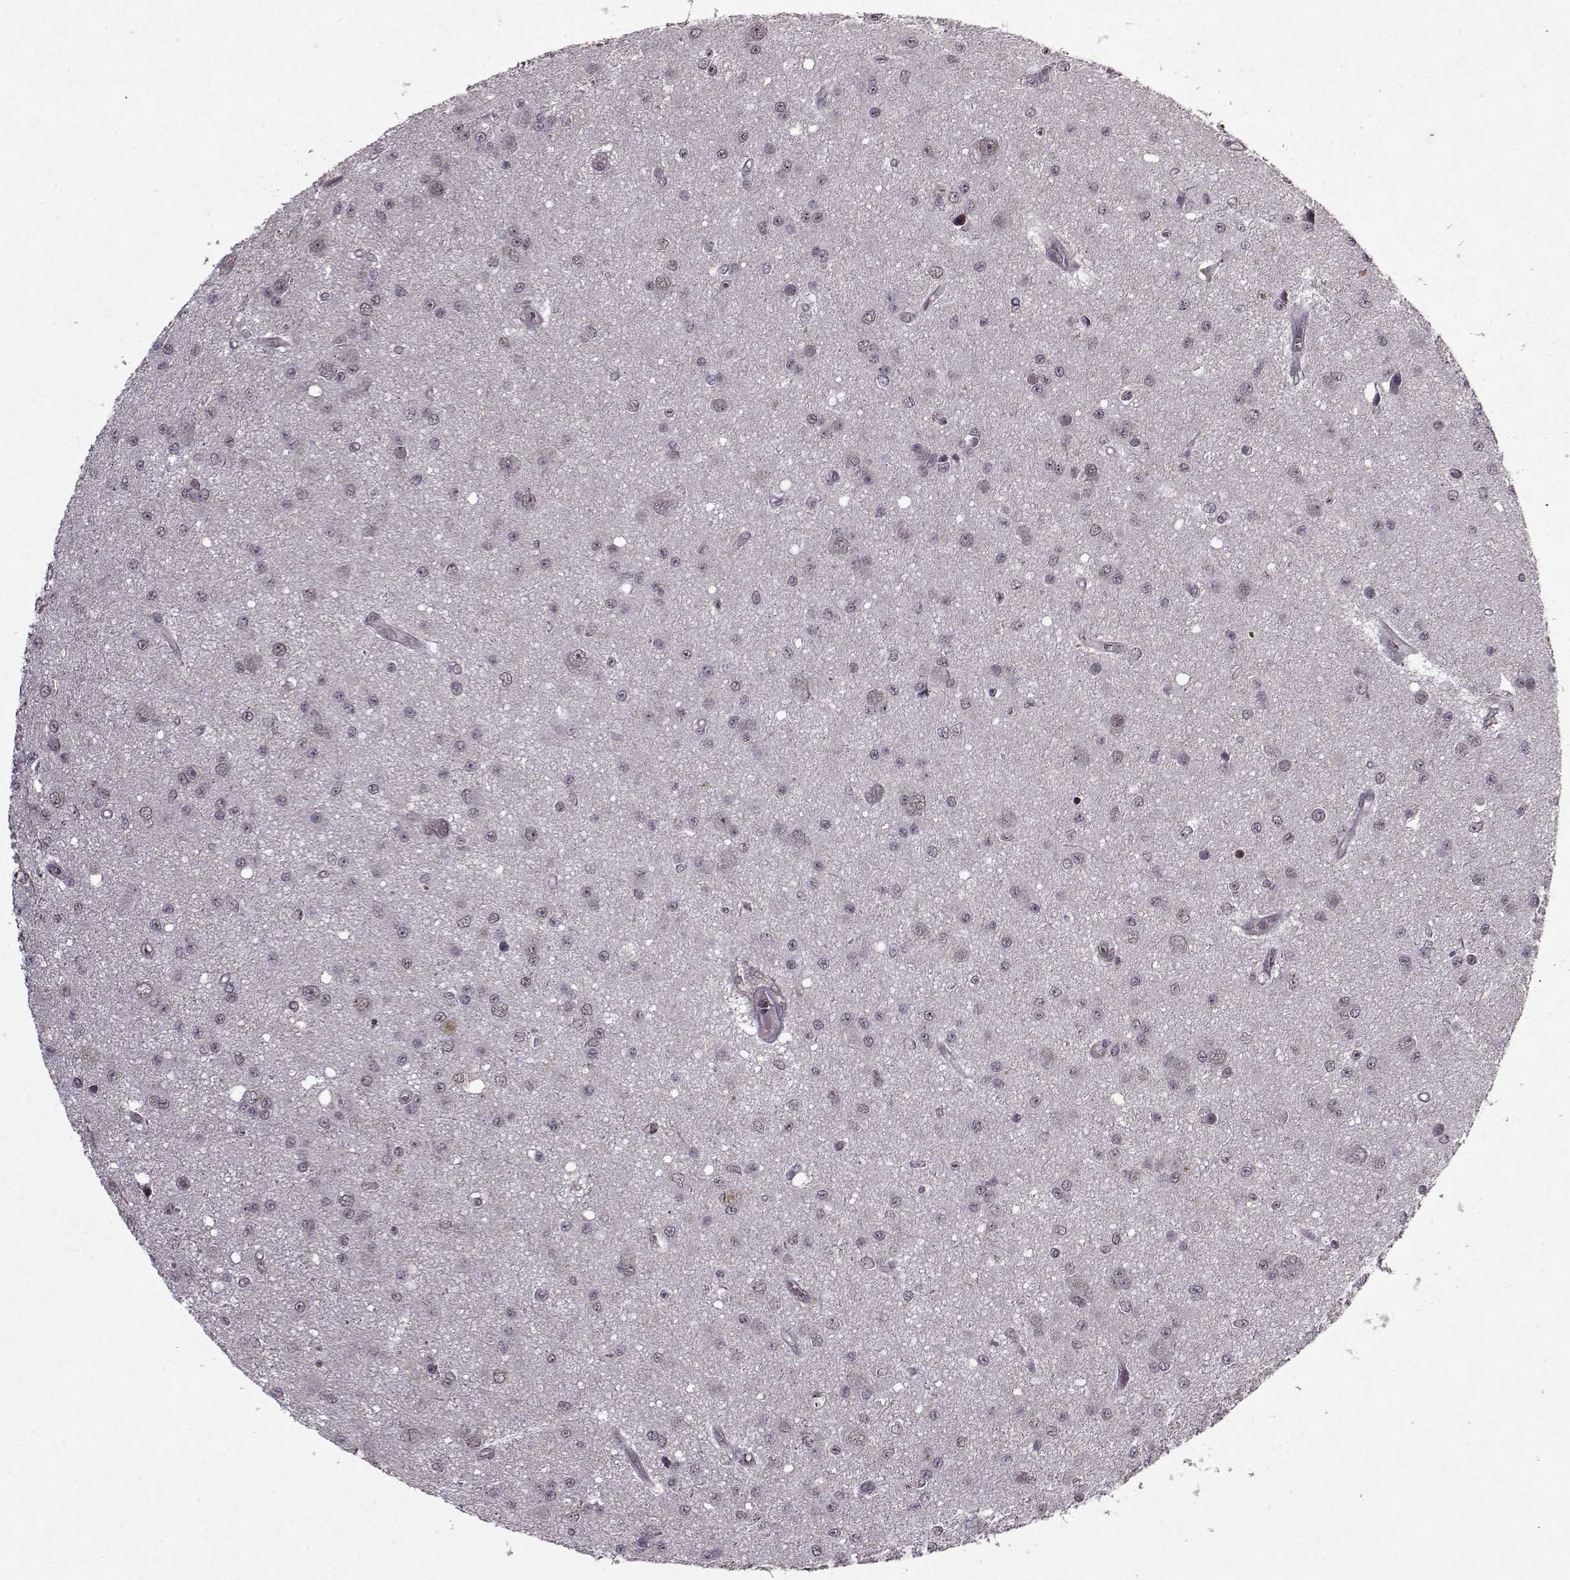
{"staining": {"intensity": "negative", "quantity": "none", "location": "none"}, "tissue": "glioma", "cell_type": "Tumor cells", "image_type": "cancer", "snomed": [{"axis": "morphology", "description": "Glioma, malignant, Low grade"}, {"axis": "topography", "description": "Brain"}], "caption": "Tumor cells are negative for protein expression in human glioma. Nuclei are stained in blue.", "gene": "PSMA7", "patient": {"sex": "female", "age": 45}}